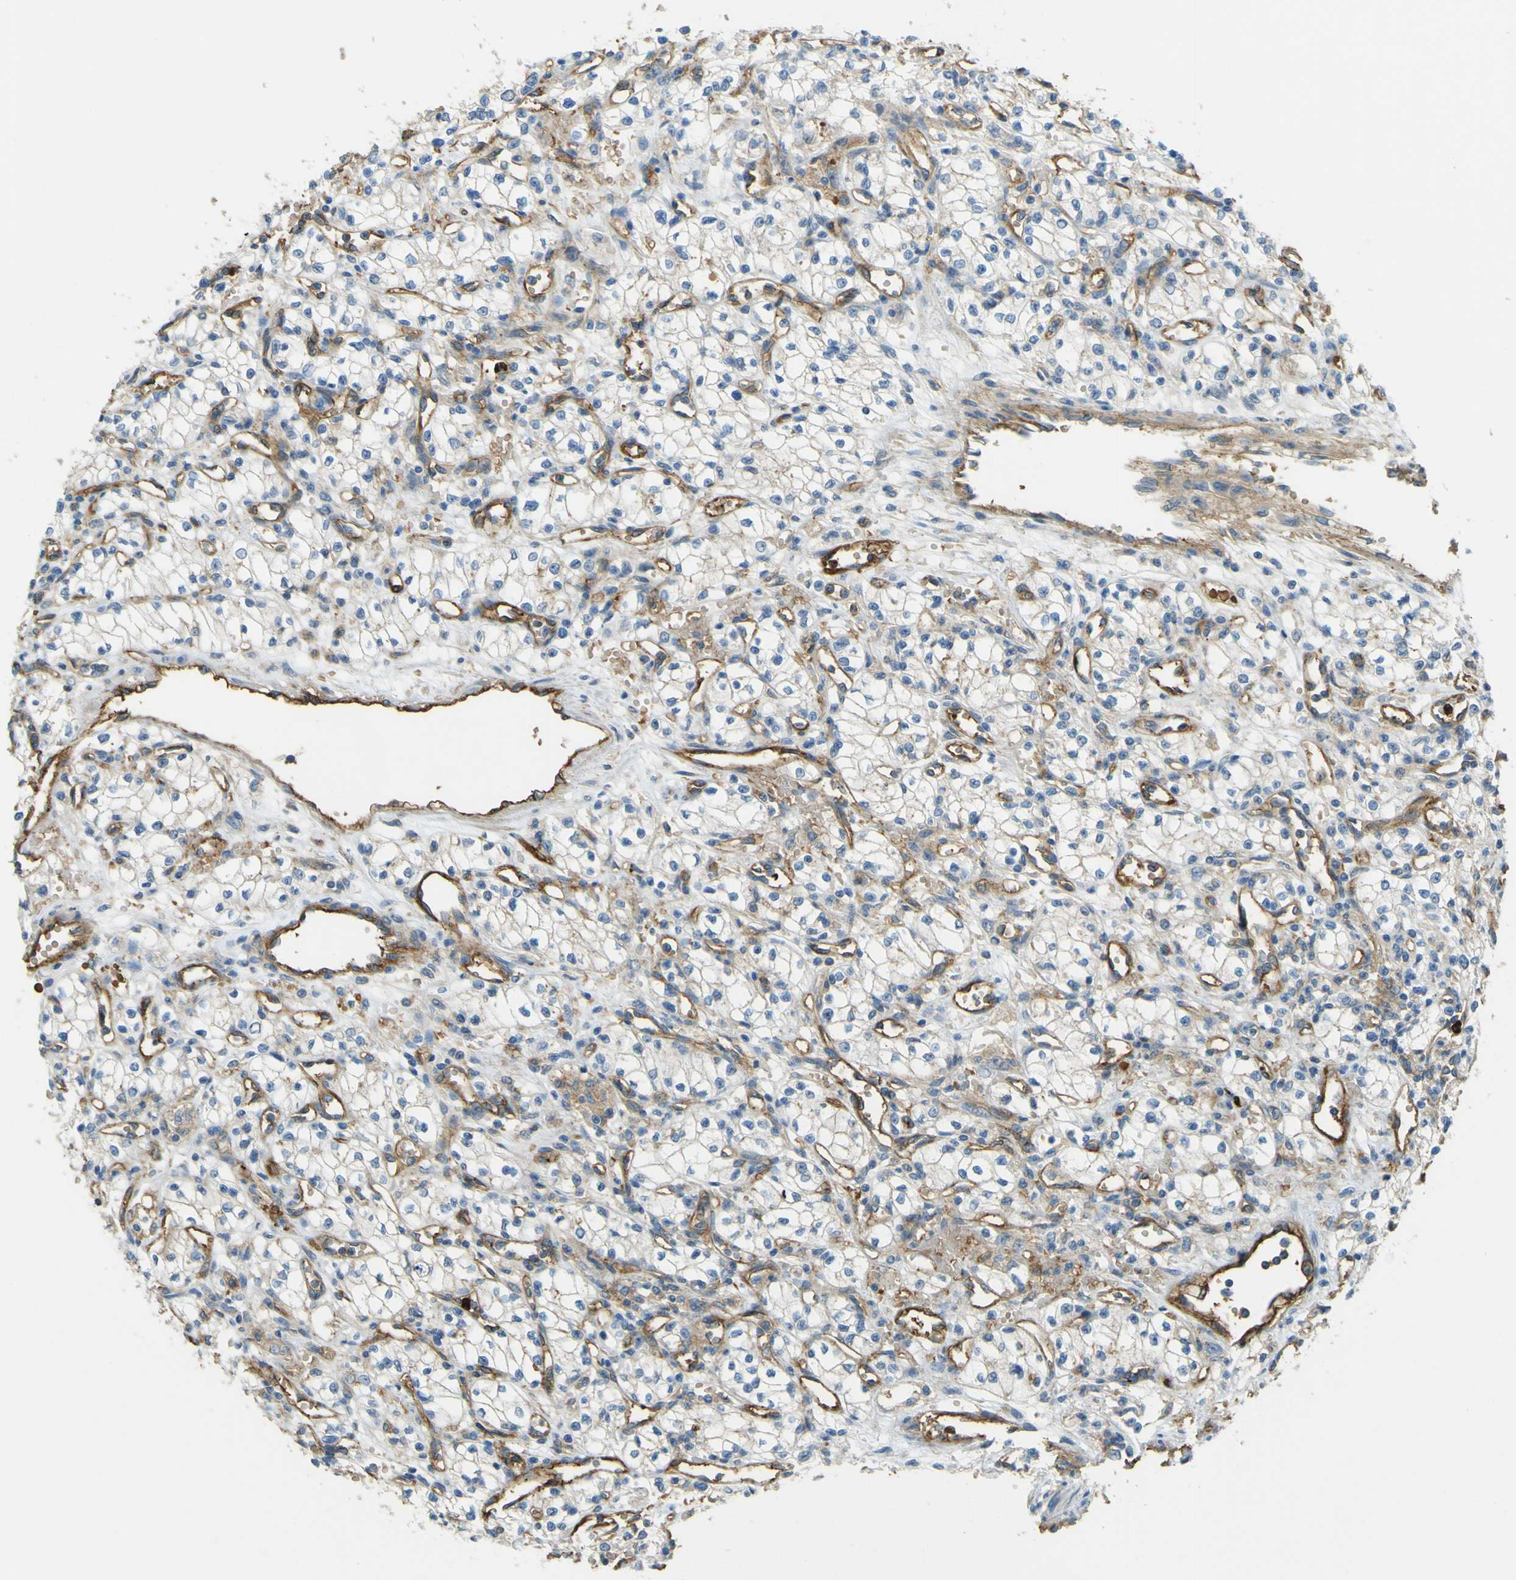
{"staining": {"intensity": "weak", "quantity": "<25%", "location": "cytoplasmic/membranous"}, "tissue": "renal cancer", "cell_type": "Tumor cells", "image_type": "cancer", "snomed": [{"axis": "morphology", "description": "Normal tissue, NOS"}, {"axis": "morphology", "description": "Adenocarcinoma, NOS"}, {"axis": "topography", "description": "Kidney"}], "caption": "Immunohistochemistry image of renal cancer stained for a protein (brown), which reveals no staining in tumor cells. (Stains: DAB immunohistochemistry (IHC) with hematoxylin counter stain, Microscopy: brightfield microscopy at high magnification).", "gene": "PLXDC1", "patient": {"sex": "male", "age": 59}}